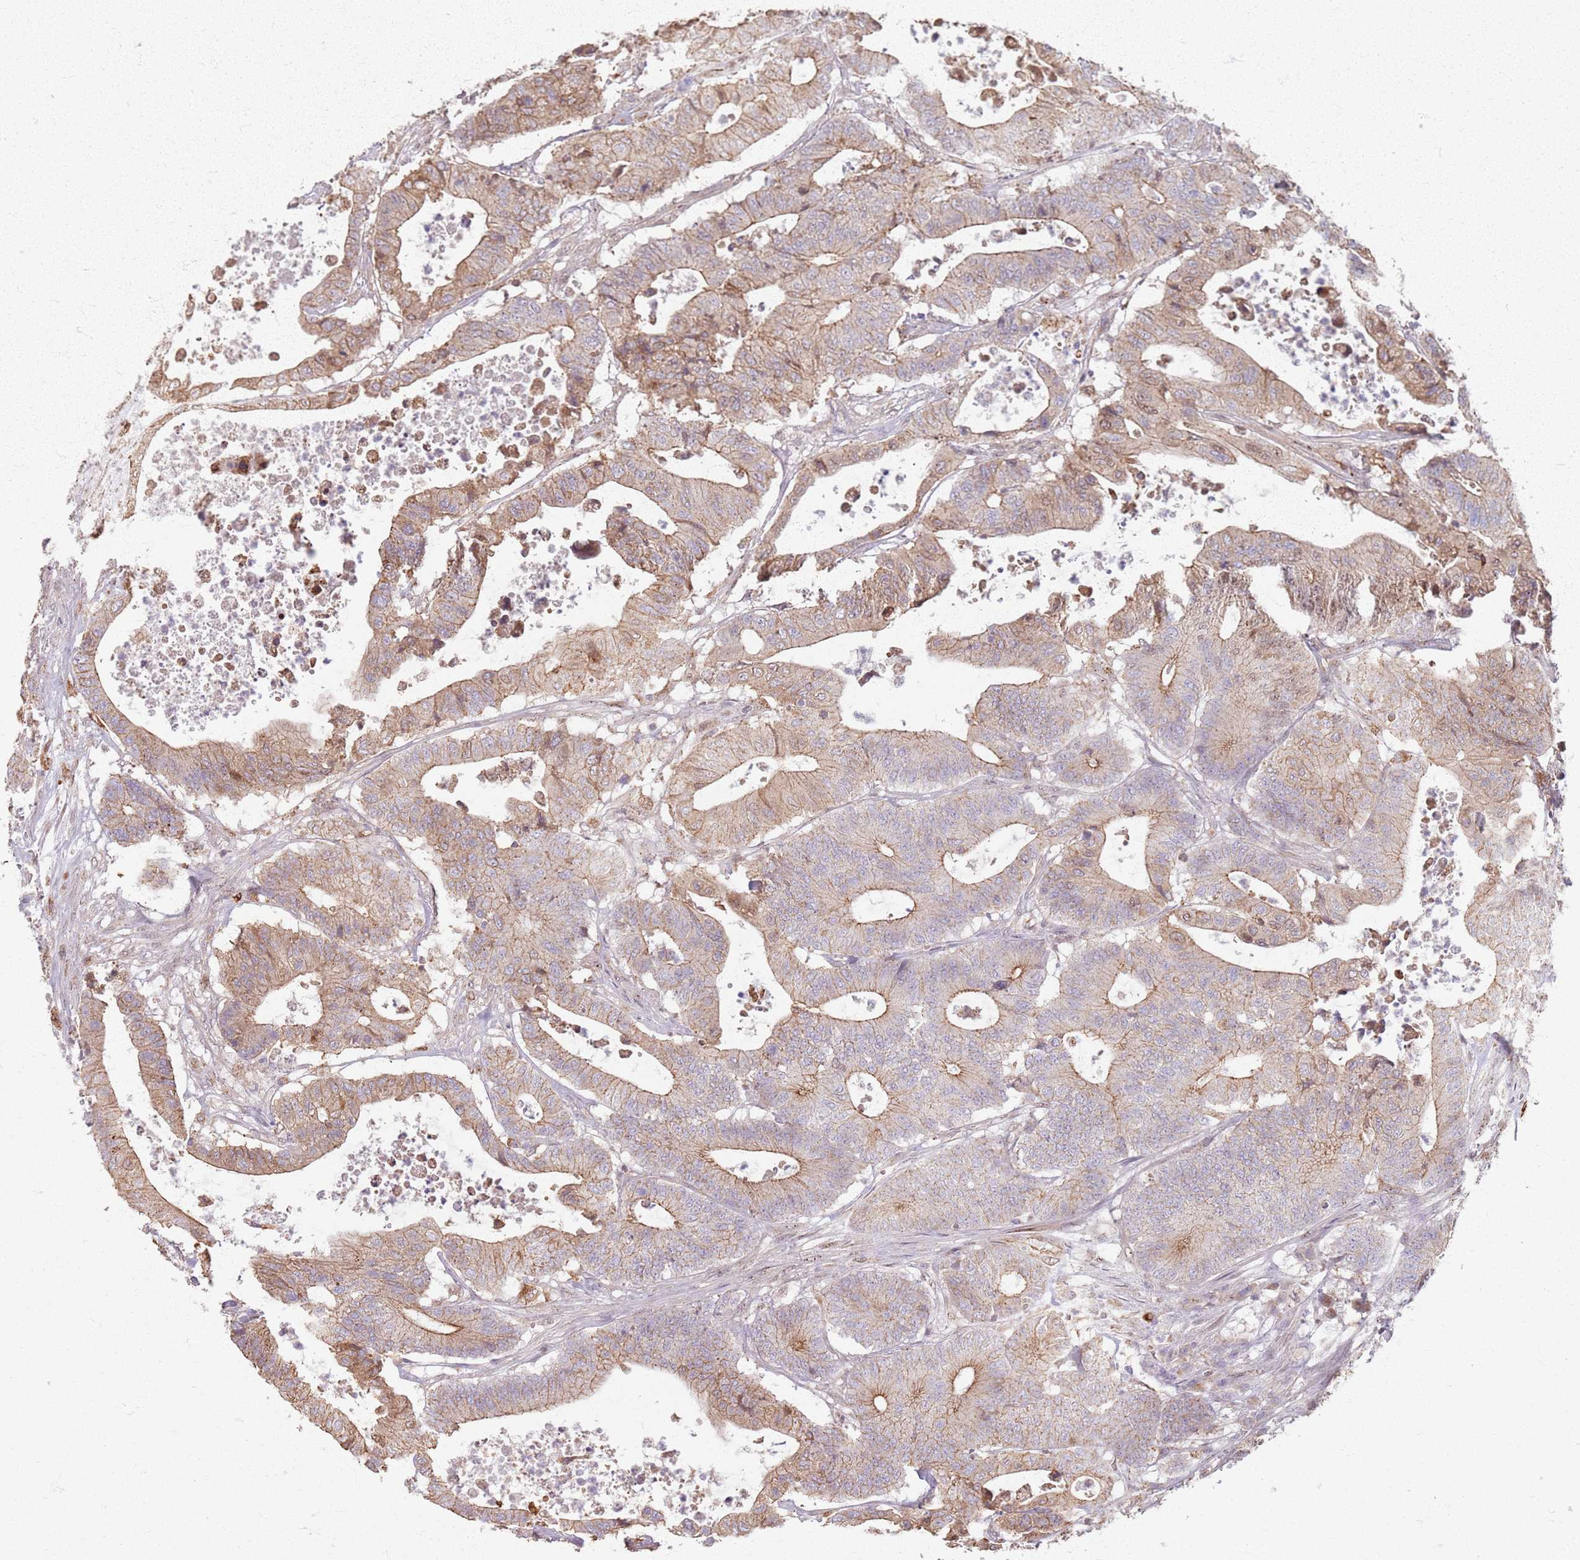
{"staining": {"intensity": "moderate", "quantity": ">75%", "location": "cytoplasmic/membranous"}, "tissue": "colorectal cancer", "cell_type": "Tumor cells", "image_type": "cancer", "snomed": [{"axis": "morphology", "description": "Adenocarcinoma, NOS"}, {"axis": "topography", "description": "Colon"}], "caption": "Immunohistochemistry (DAB (3,3'-diaminobenzidine)) staining of human adenocarcinoma (colorectal) shows moderate cytoplasmic/membranous protein staining in about >75% of tumor cells.", "gene": "KCNA5", "patient": {"sex": "female", "age": 84}}